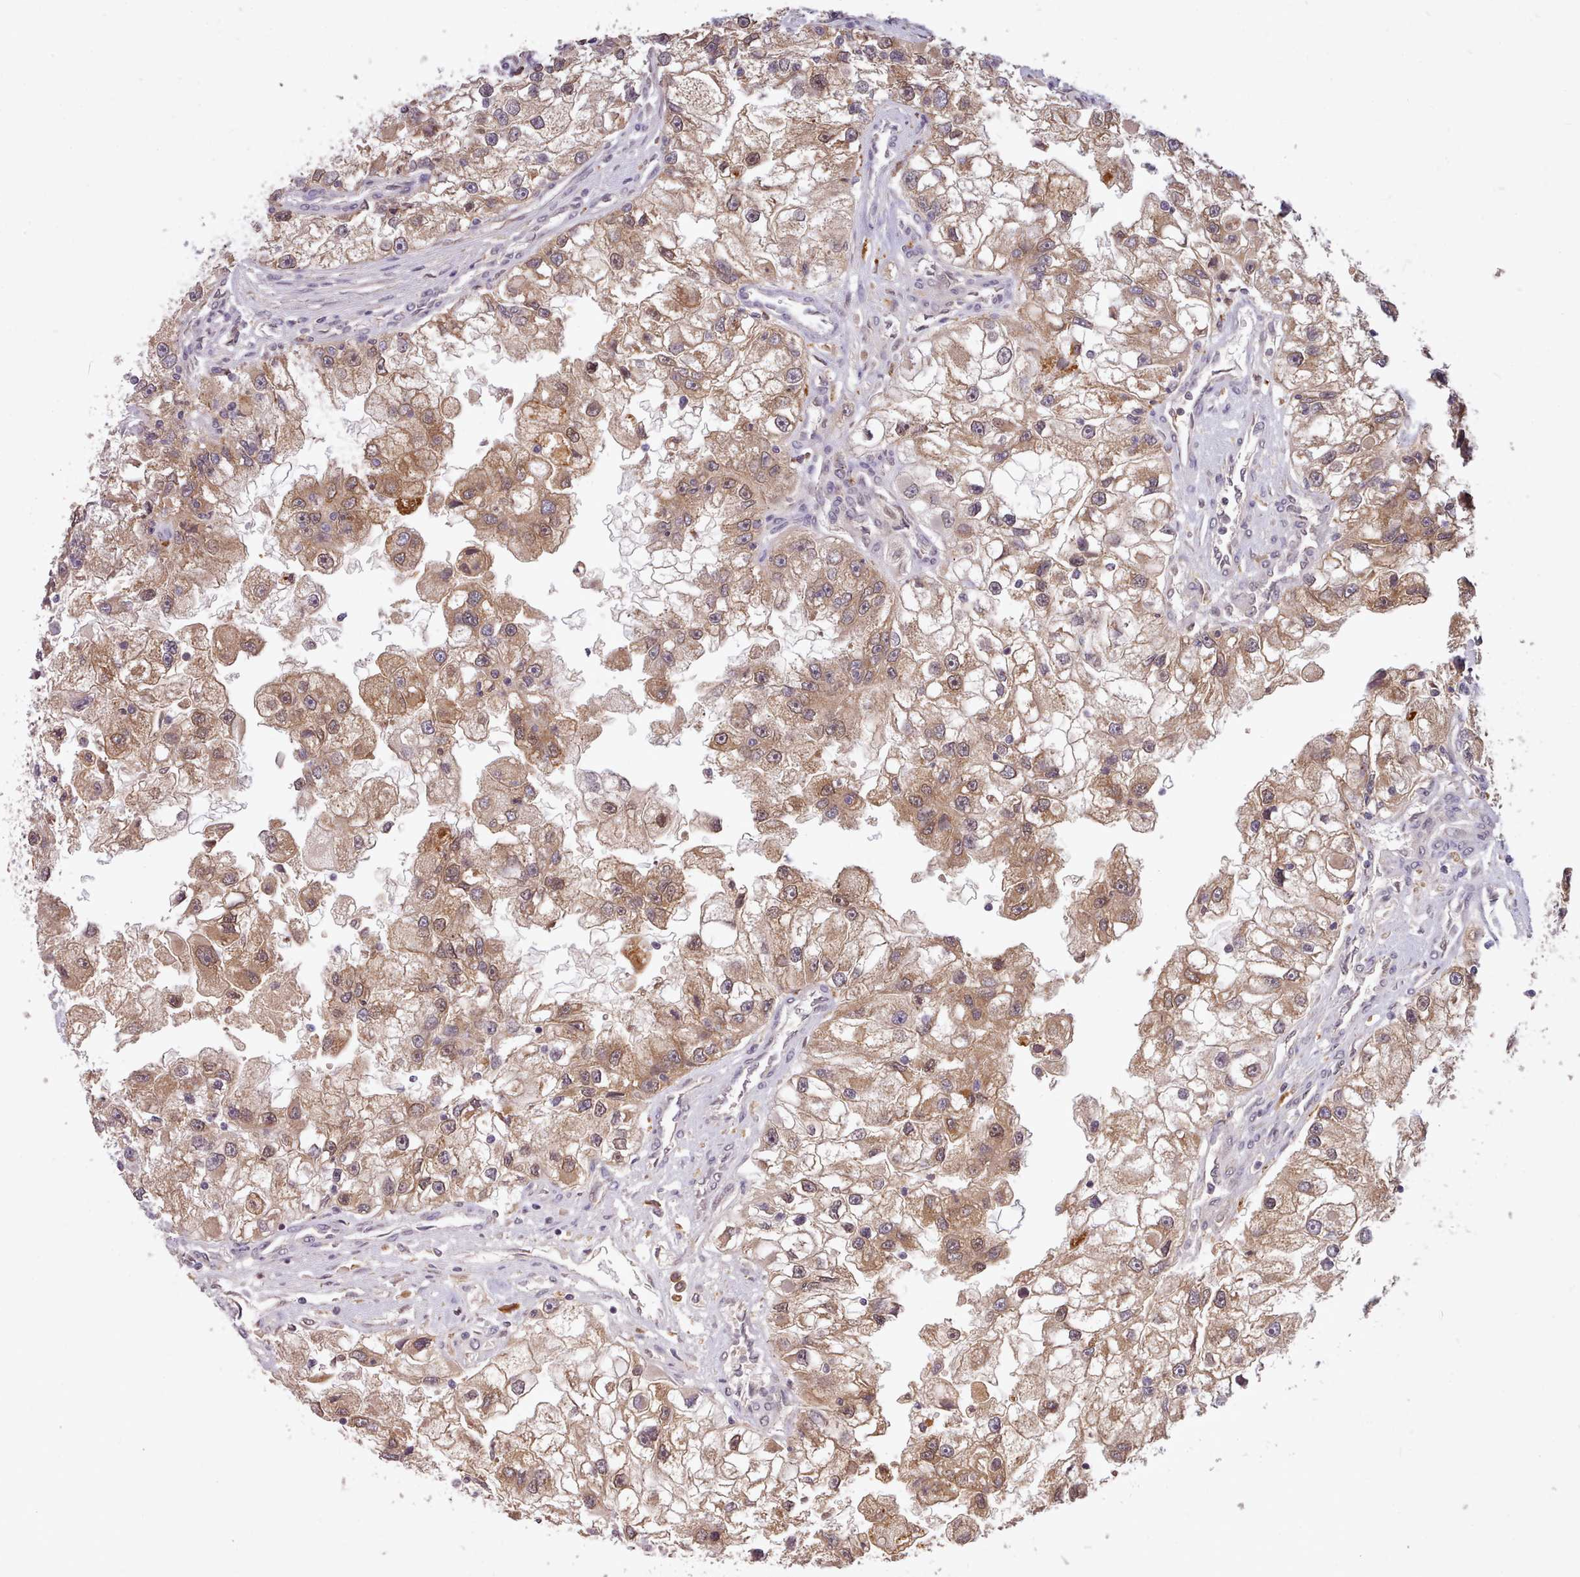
{"staining": {"intensity": "moderate", "quantity": ">75%", "location": "cytoplasmic/membranous"}, "tissue": "renal cancer", "cell_type": "Tumor cells", "image_type": "cancer", "snomed": [{"axis": "morphology", "description": "Adenocarcinoma, NOS"}, {"axis": "topography", "description": "Kidney"}], "caption": "Human renal cancer (adenocarcinoma) stained for a protein (brown) exhibits moderate cytoplasmic/membranous positive expression in about >75% of tumor cells.", "gene": "PIP4P1", "patient": {"sex": "male", "age": 63}}